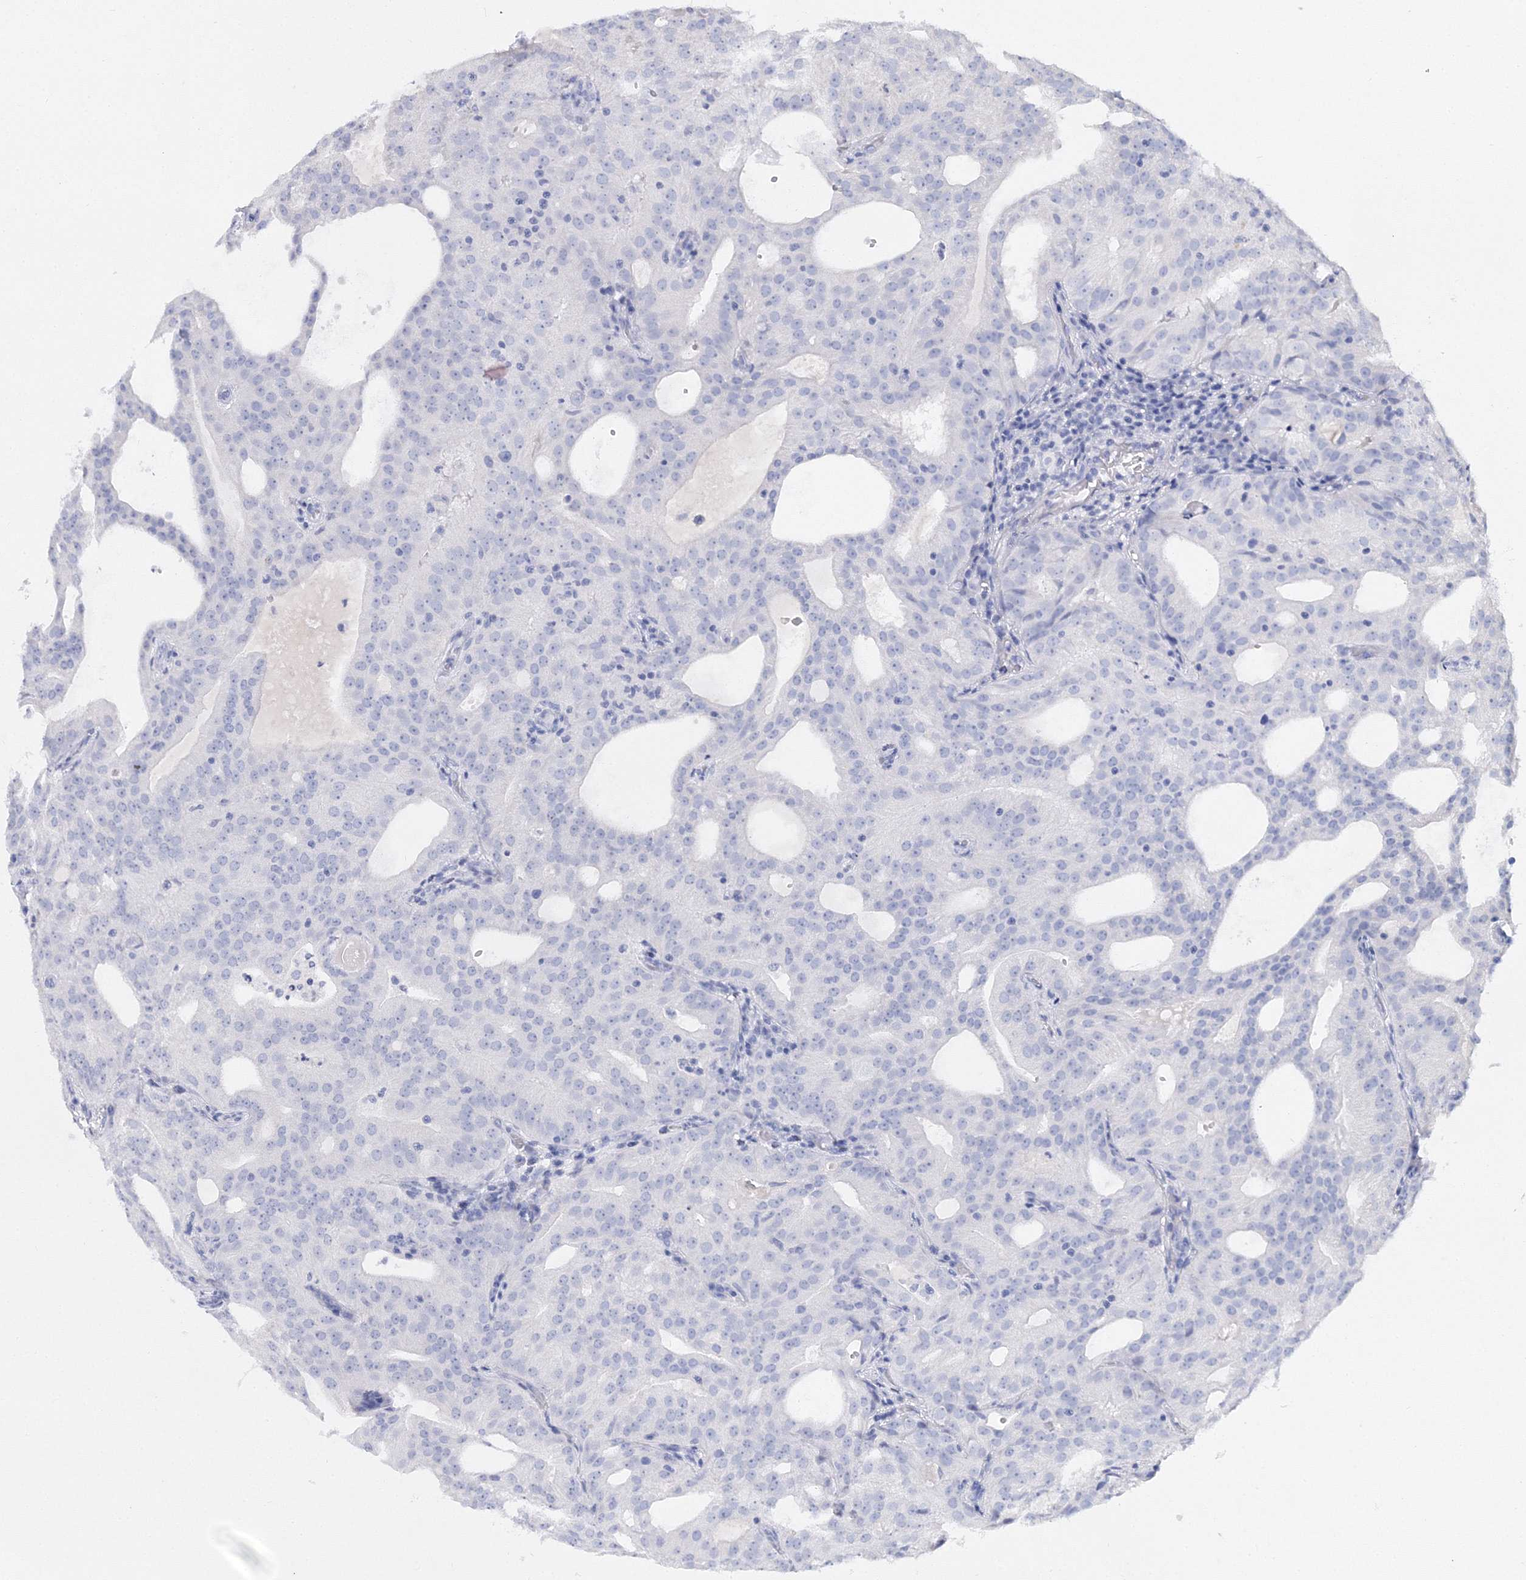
{"staining": {"intensity": "negative", "quantity": "none", "location": "none"}, "tissue": "prostate cancer", "cell_type": "Tumor cells", "image_type": "cancer", "snomed": [{"axis": "morphology", "description": "Adenocarcinoma, Medium grade"}, {"axis": "topography", "description": "Prostate"}], "caption": "An immunohistochemistry micrograph of prostate adenocarcinoma (medium-grade) is shown. There is no staining in tumor cells of prostate adenocarcinoma (medium-grade). The staining was performed using DAB to visualize the protein expression in brown, while the nuclei were stained in blue with hematoxylin (Magnification: 20x).", "gene": "MYOZ2", "patient": {"sex": "male", "age": 88}}